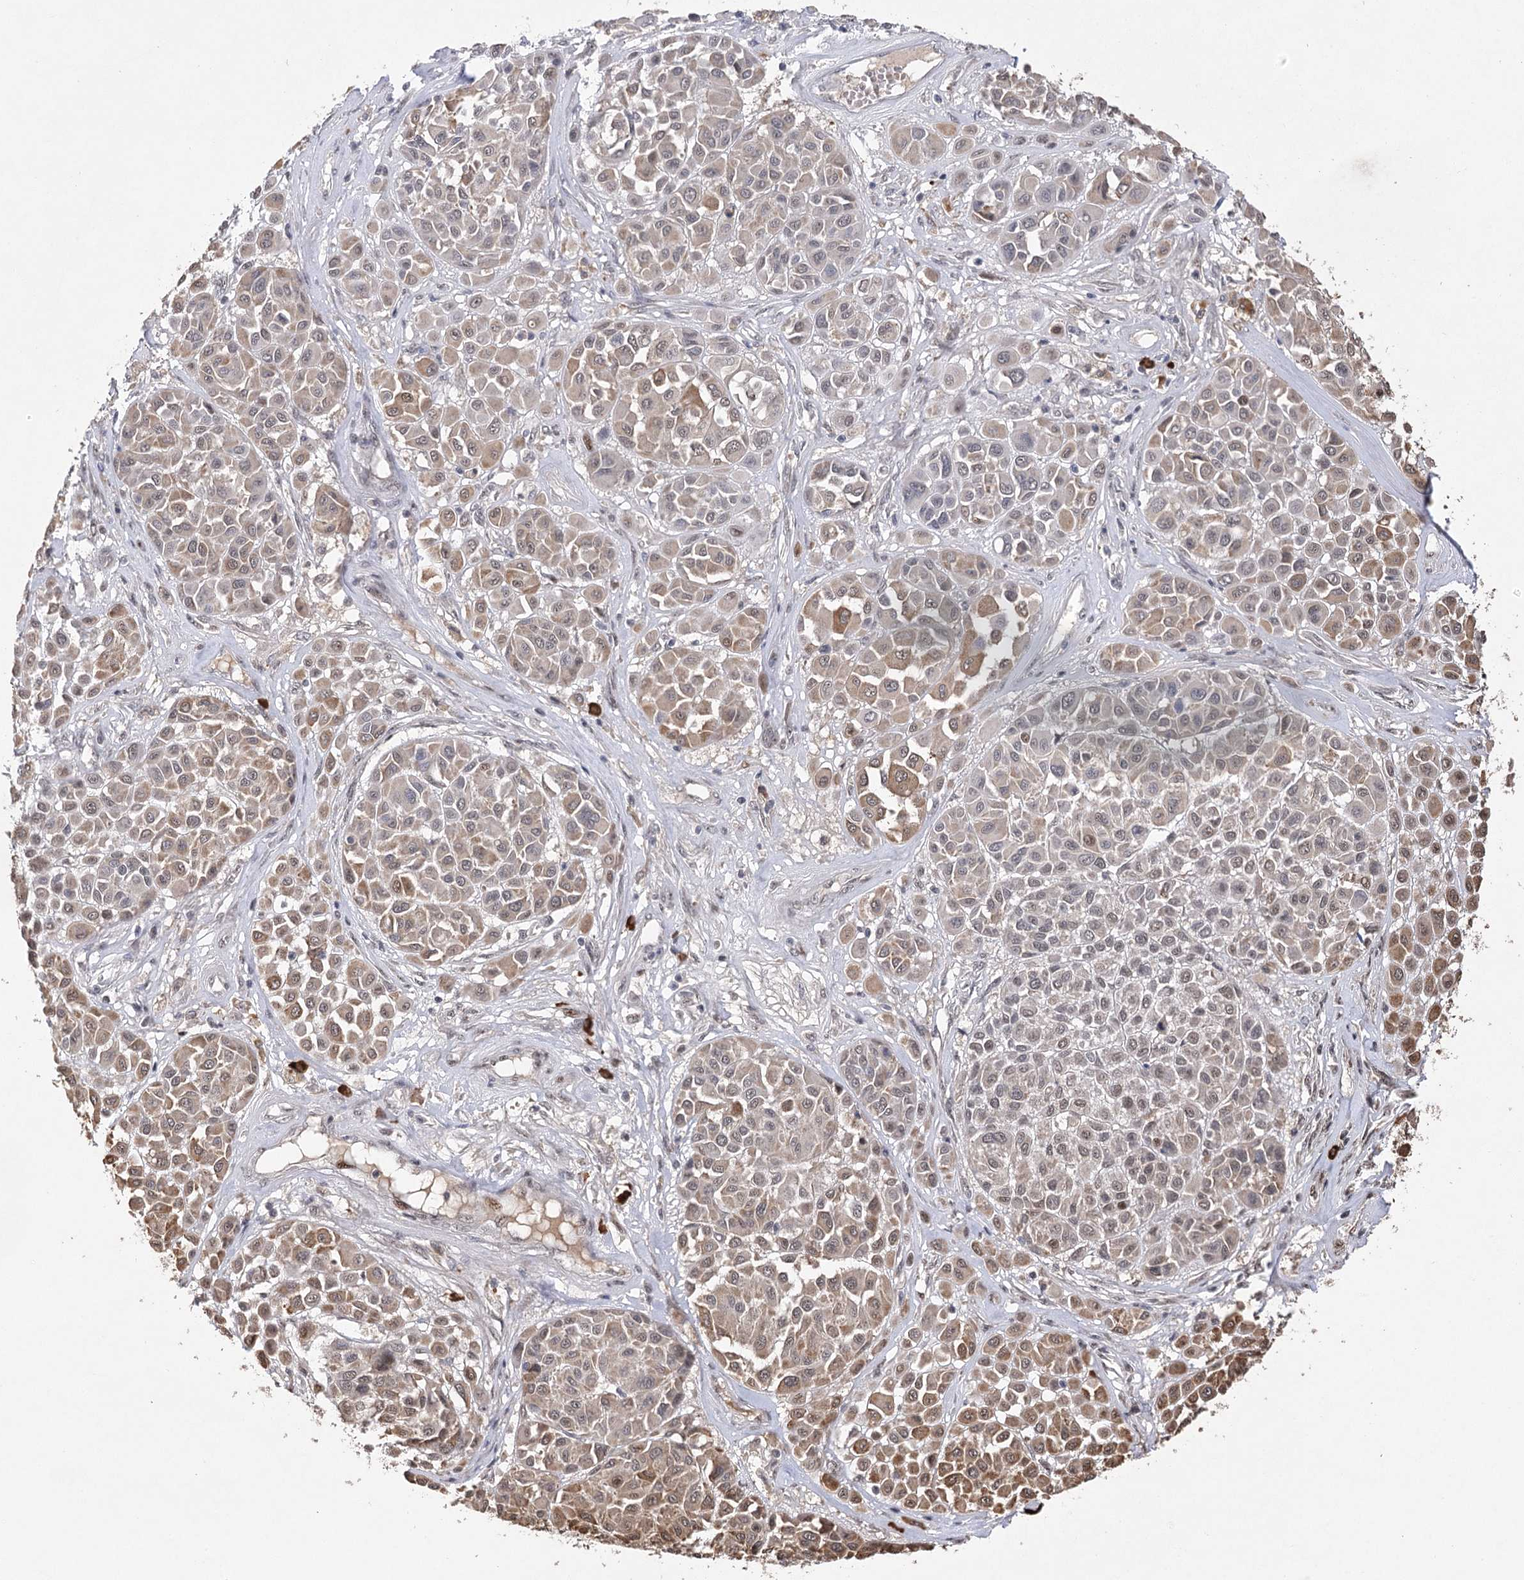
{"staining": {"intensity": "moderate", "quantity": "<25%", "location": "cytoplasmic/membranous"}, "tissue": "melanoma", "cell_type": "Tumor cells", "image_type": "cancer", "snomed": [{"axis": "morphology", "description": "Malignant melanoma, Metastatic site"}, {"axis": "topography", "description": "Soft tissue"}], "caption": "IHC histopathology image of neoplastic tissue: human melanoma stained using IHC shows low levels of moderate protein expression localized specifically in the cytoplasmic/membranous of tumor cells, appearing as a cytoplasmic/membranous brown color.", "gene": "PYROXD1", "patient": {"sex": "male", "age": 41}}